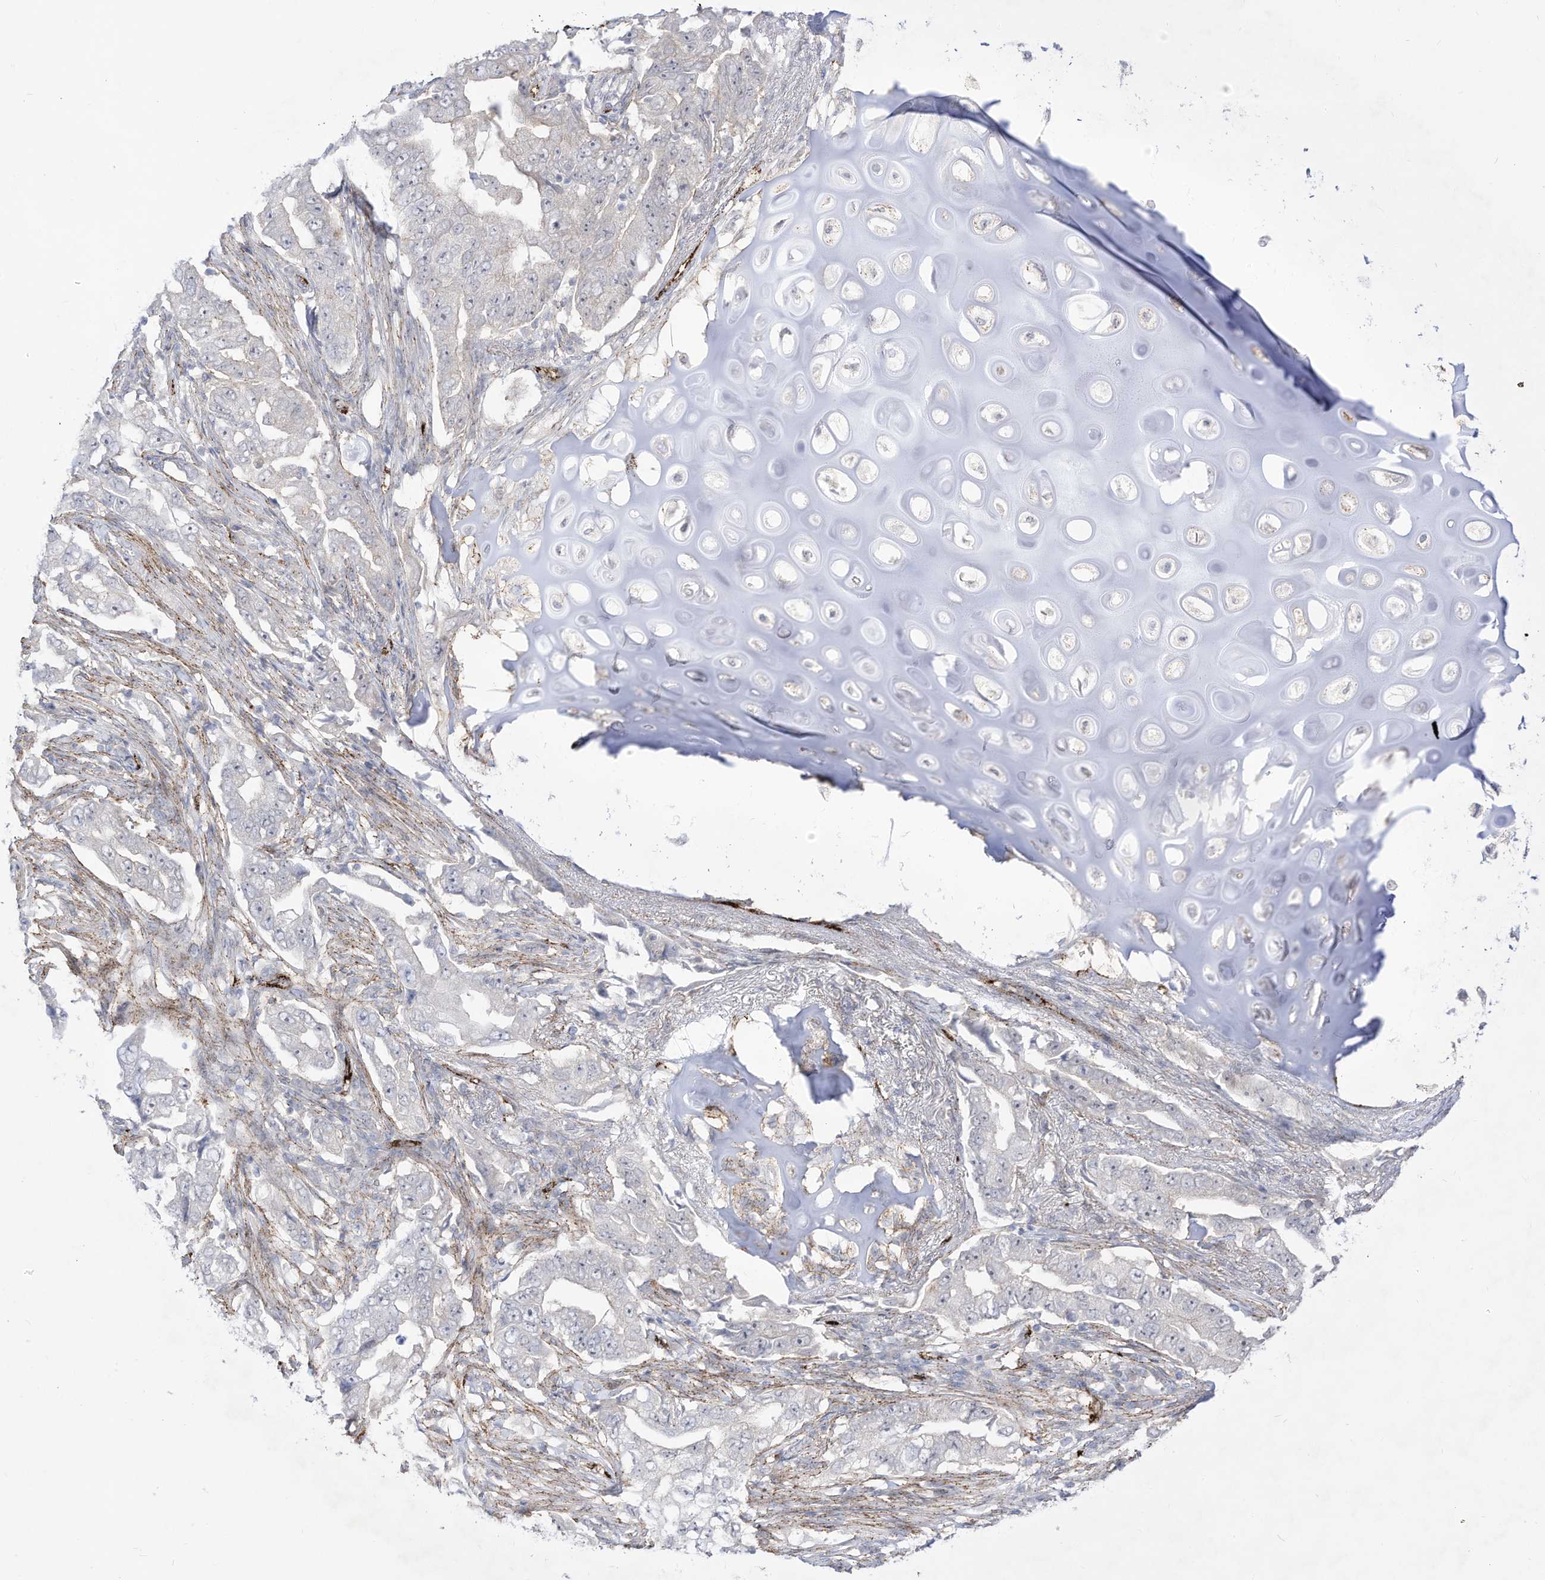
{"staining": {"intensity": "negative", "quantity": "none", "location": "none"}, "tissue": "lung cancer", "cell_type": "Tumor cells", "image_type": "cancer", "snomed": [{"axis": "morphology", "description": "Adenocarcinoma, NOS"}, {"axis": "topography", "description": "Lung"}], "caption": "Immunohistochemical staining of human lung adenocarcinoma demonstrates no significant expression in tumor cells.", "gene": "ZGRF1", "patient": {"sex": "female", "age": 51}}